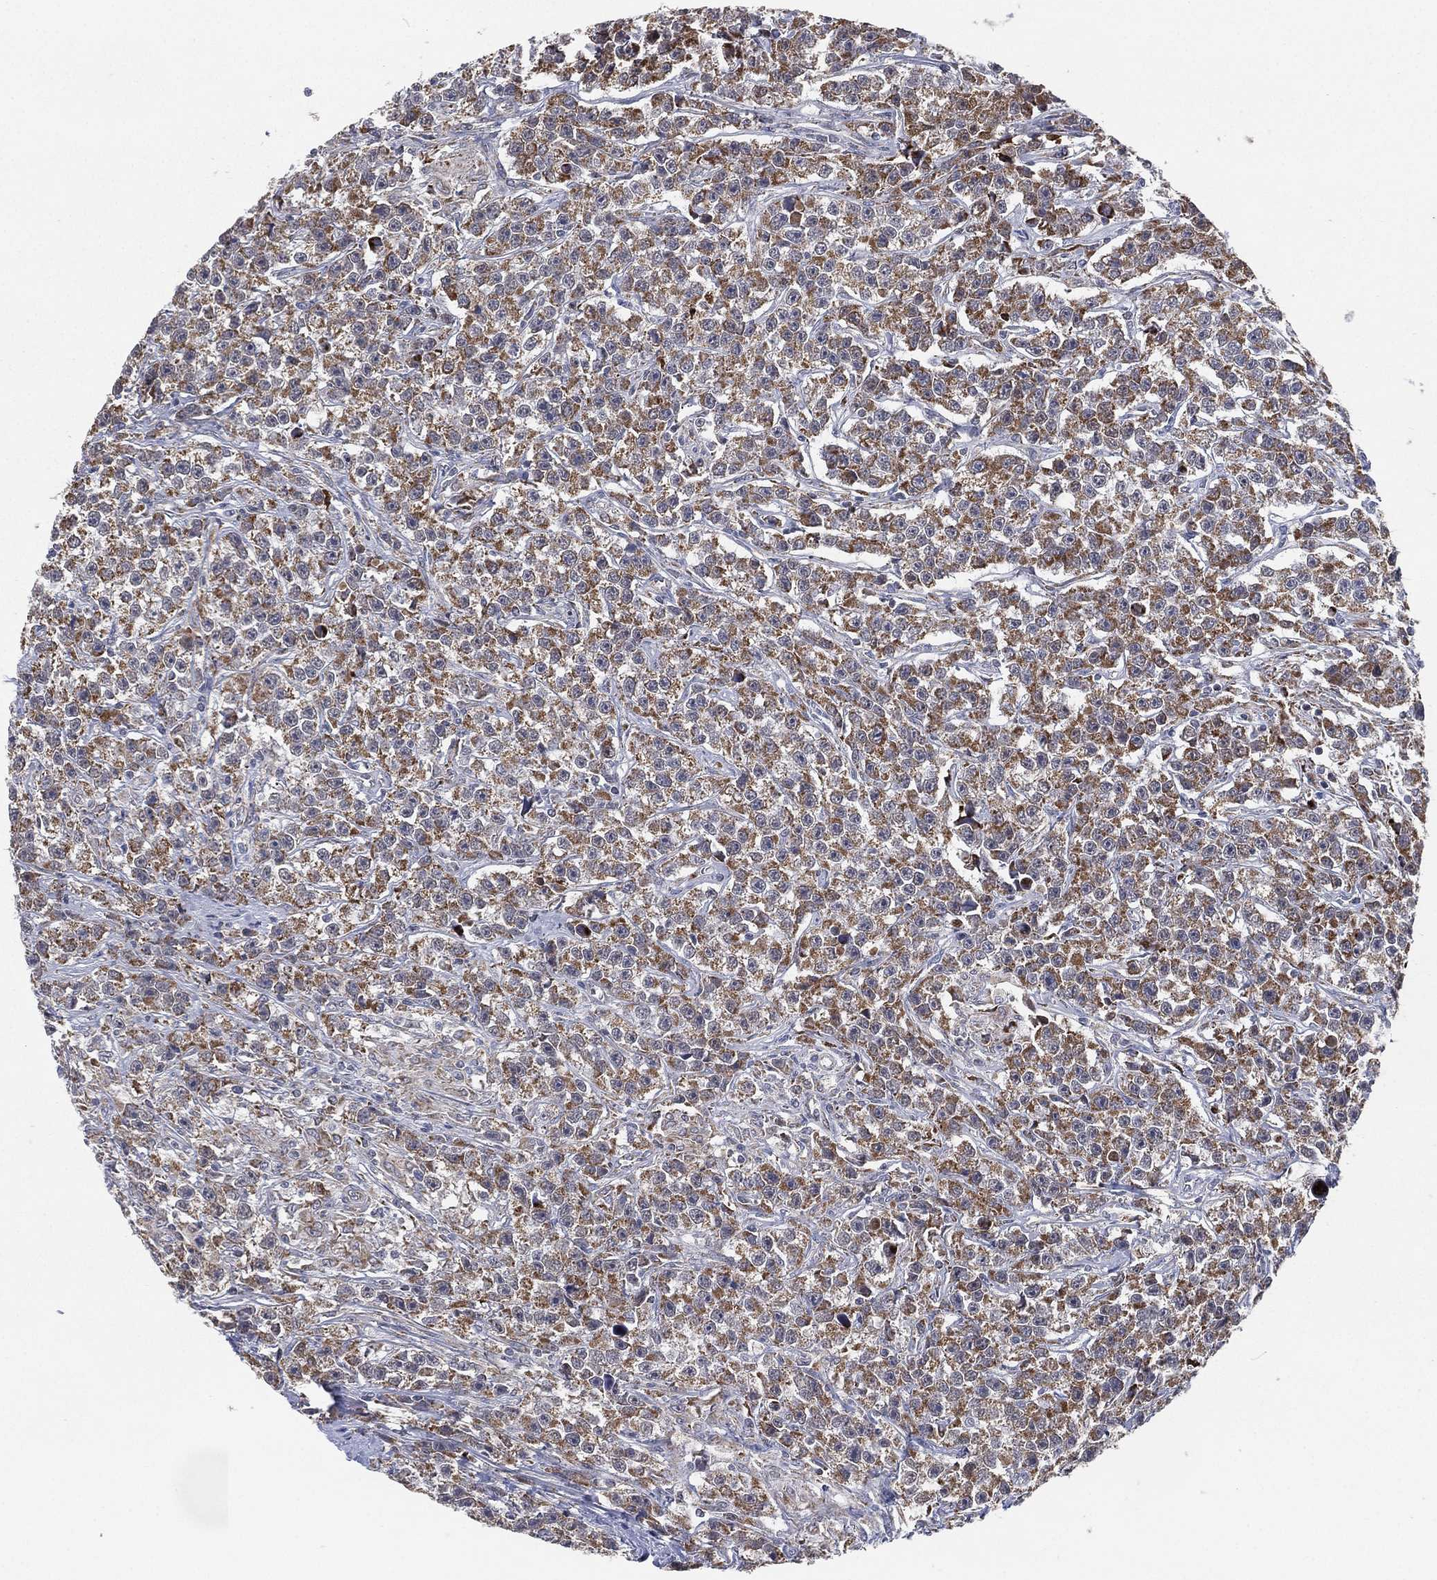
{"staining": {"intensity": "moderate", "quantity": ">75%", "location": "cytoplasmic/membranous"}, "tissue": "testis cancer", "cell_type": "Tumor cells", "image_type": "cancer", "snomed": [{"axis": "morphology", "description": "Seminoma, NOS"}, {"axis": "topography", "description": "Testis"}], "caption": "DAB (3,3'-diaminobenzidine) immunohistochemical staining of testis cancer (seminoma) reveals moderate cytoplasmic/membranous protein expression in approximately >75% of tumor cells.", "gene": "PSMG4", "patient": {"sex": "male", "age": 59}}